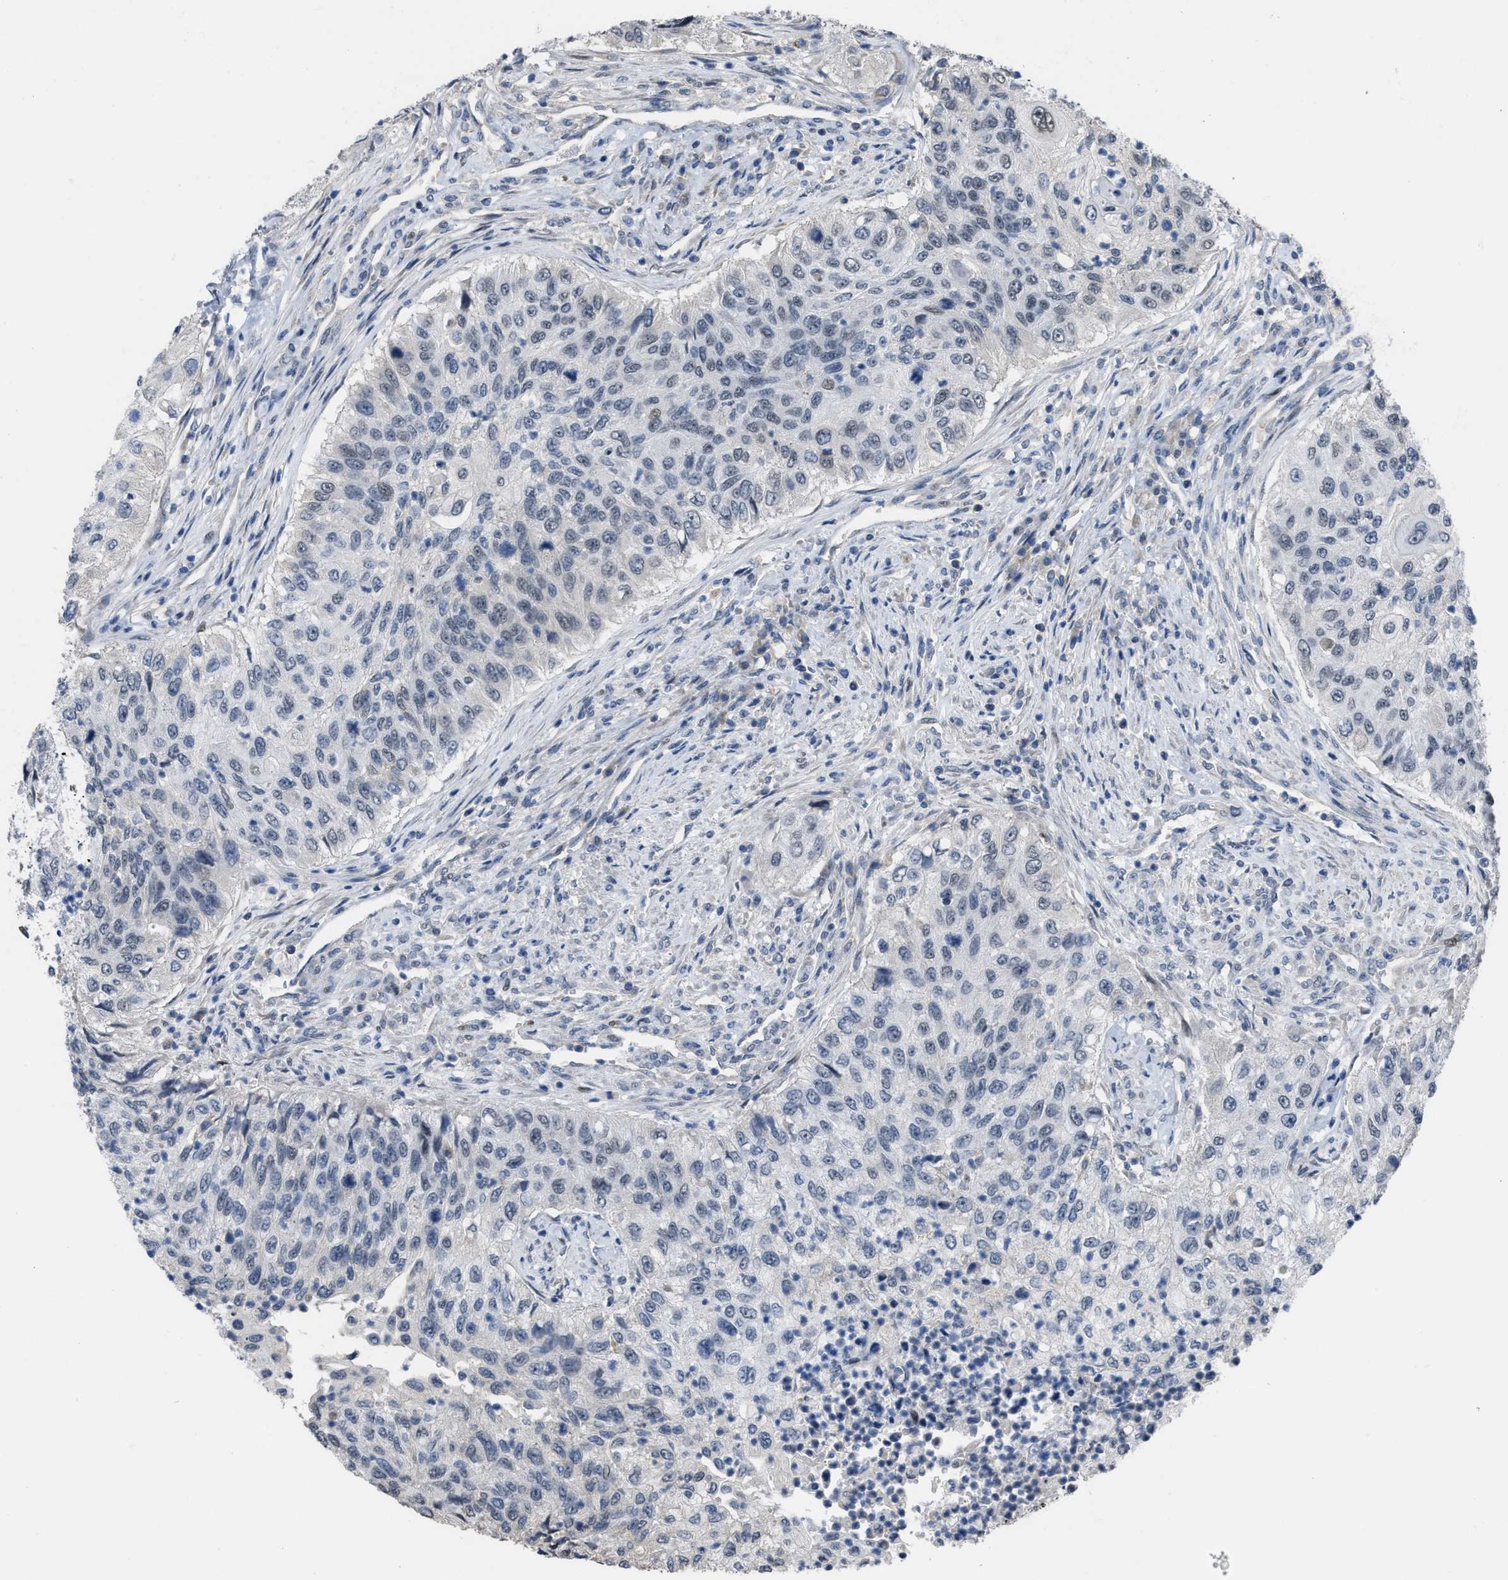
{"staining": {"intensity": "negative", "quantity": "none", "location": "none"}, "tissue": "urothelial cancer", "cell_type": "Tumor cells", "image_type": "cancer", "snomed": [{"axis": "morphology", "description": "Urothelial carcinoma, High grade"}, {"axis": "topography", "description": "Urinary bladder"}], "caption": "Urothelial cancer was stained to show a protein in brown. There is no significant positivity in tumor cells. (DAB (3,3'-diaminobenzidine) immunohistochemistry visualized using brightfield microscopy, high magnification).", "gene": "SETDB1", "patient": {"sex": "female", "age": 60}}